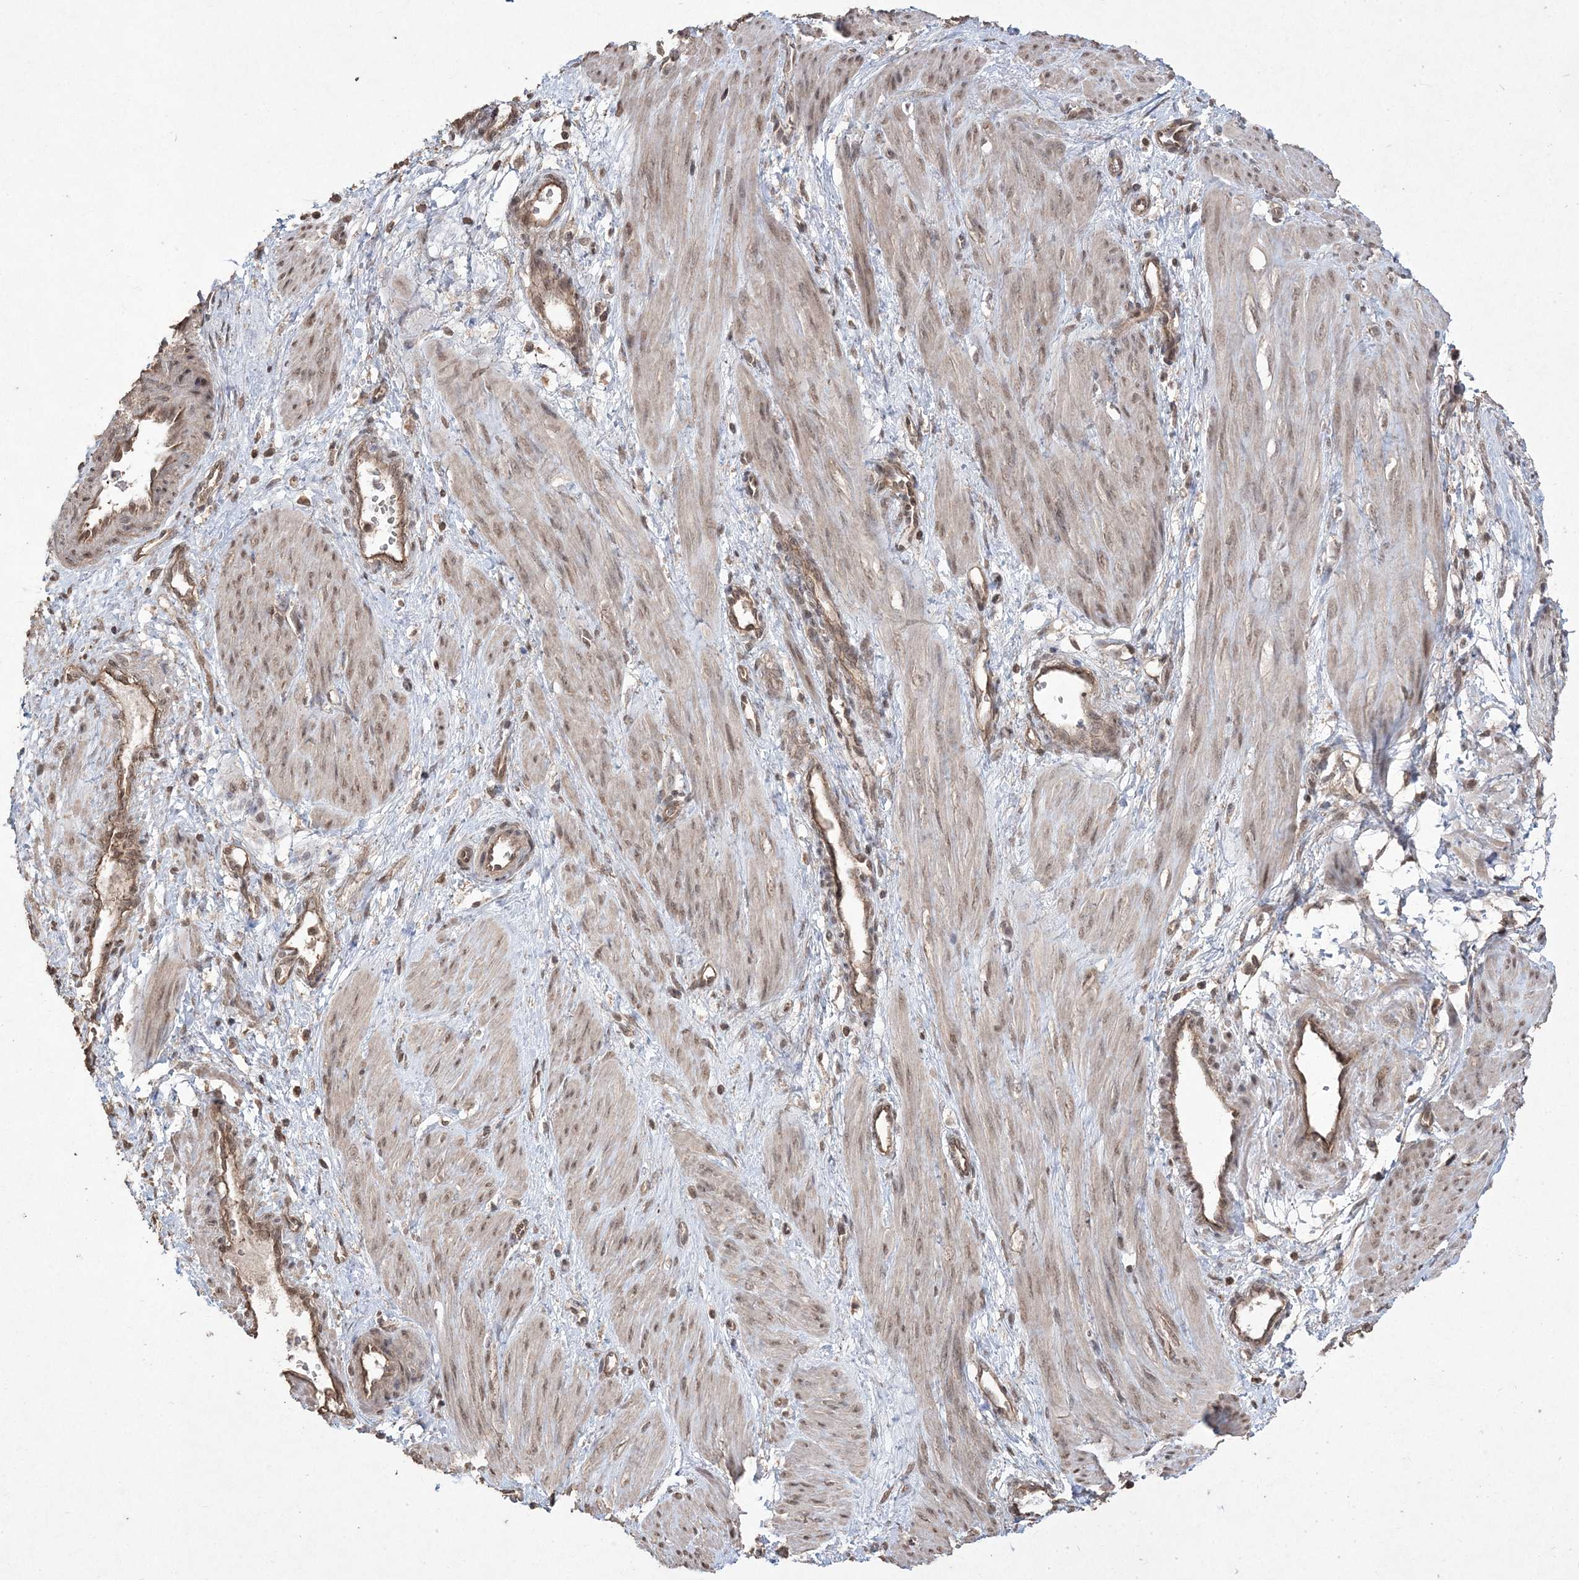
{"staining": {"intensity": "weak", "quantity": ">75%", "location": "cytoplasmic/membranous,nuclear"}, "tissue": "smooth muscle", "cell_type": "Smooth muscle cells", "image_type": "normal", "snomed": [{"axis": "morphology", "description": "Normal tissue, NOS"}, {"axis": "topography", "description": "Endometrium"}], "caption": "This photomicrograph exhibits immunohistochemistry staining of unremarkable smooth muscle, with low weak cytoplasmic/membranous,nuclear staining in approximately >75% of smooth muscle cells.", "gene": "EHHADH", "patient": {"sex": "female", "age": 33}}